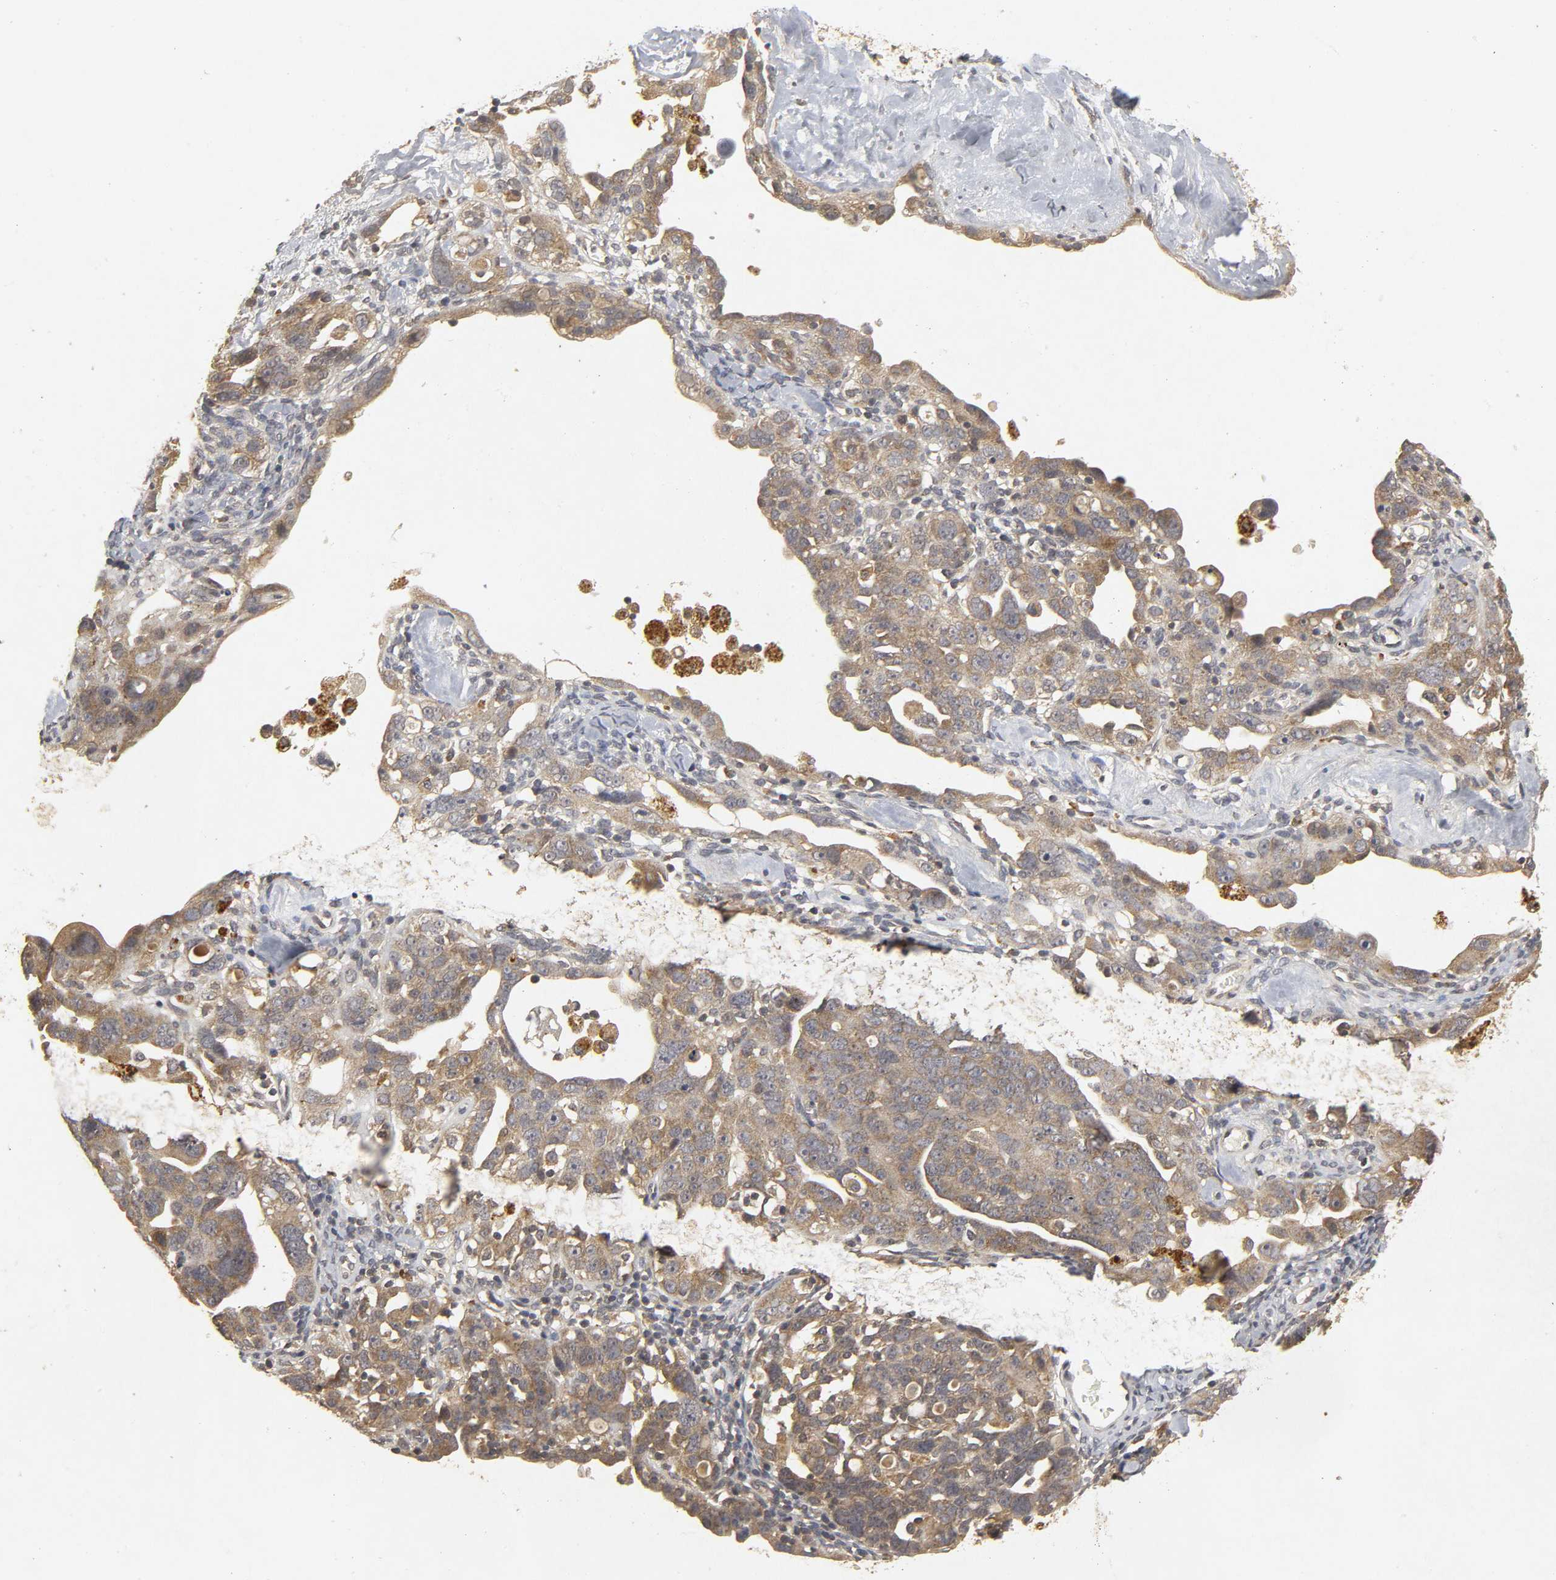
{"staining": {"intensity": "moderate", "quantity": ">75%", "location": "cytoplasmic/membranous"}, "tissue": "ovarian cancer", "cell_type": "Tumor cells", "image_type": "cancer", "snomed": [{"axis": "morphology", "description": "Cystadenocarcinoma, serous, NOS"}, {"axis": "topography", "description": "Ovary"}], "caption": "Immunohistochemical staining of ovarian cancer shows medium levels of moderate cytoplasmic/membranous protein positivity in approximately >75% of tumor cells.", "gene": "TRAF6", "patient": {"sex": "female", "age": 66}}